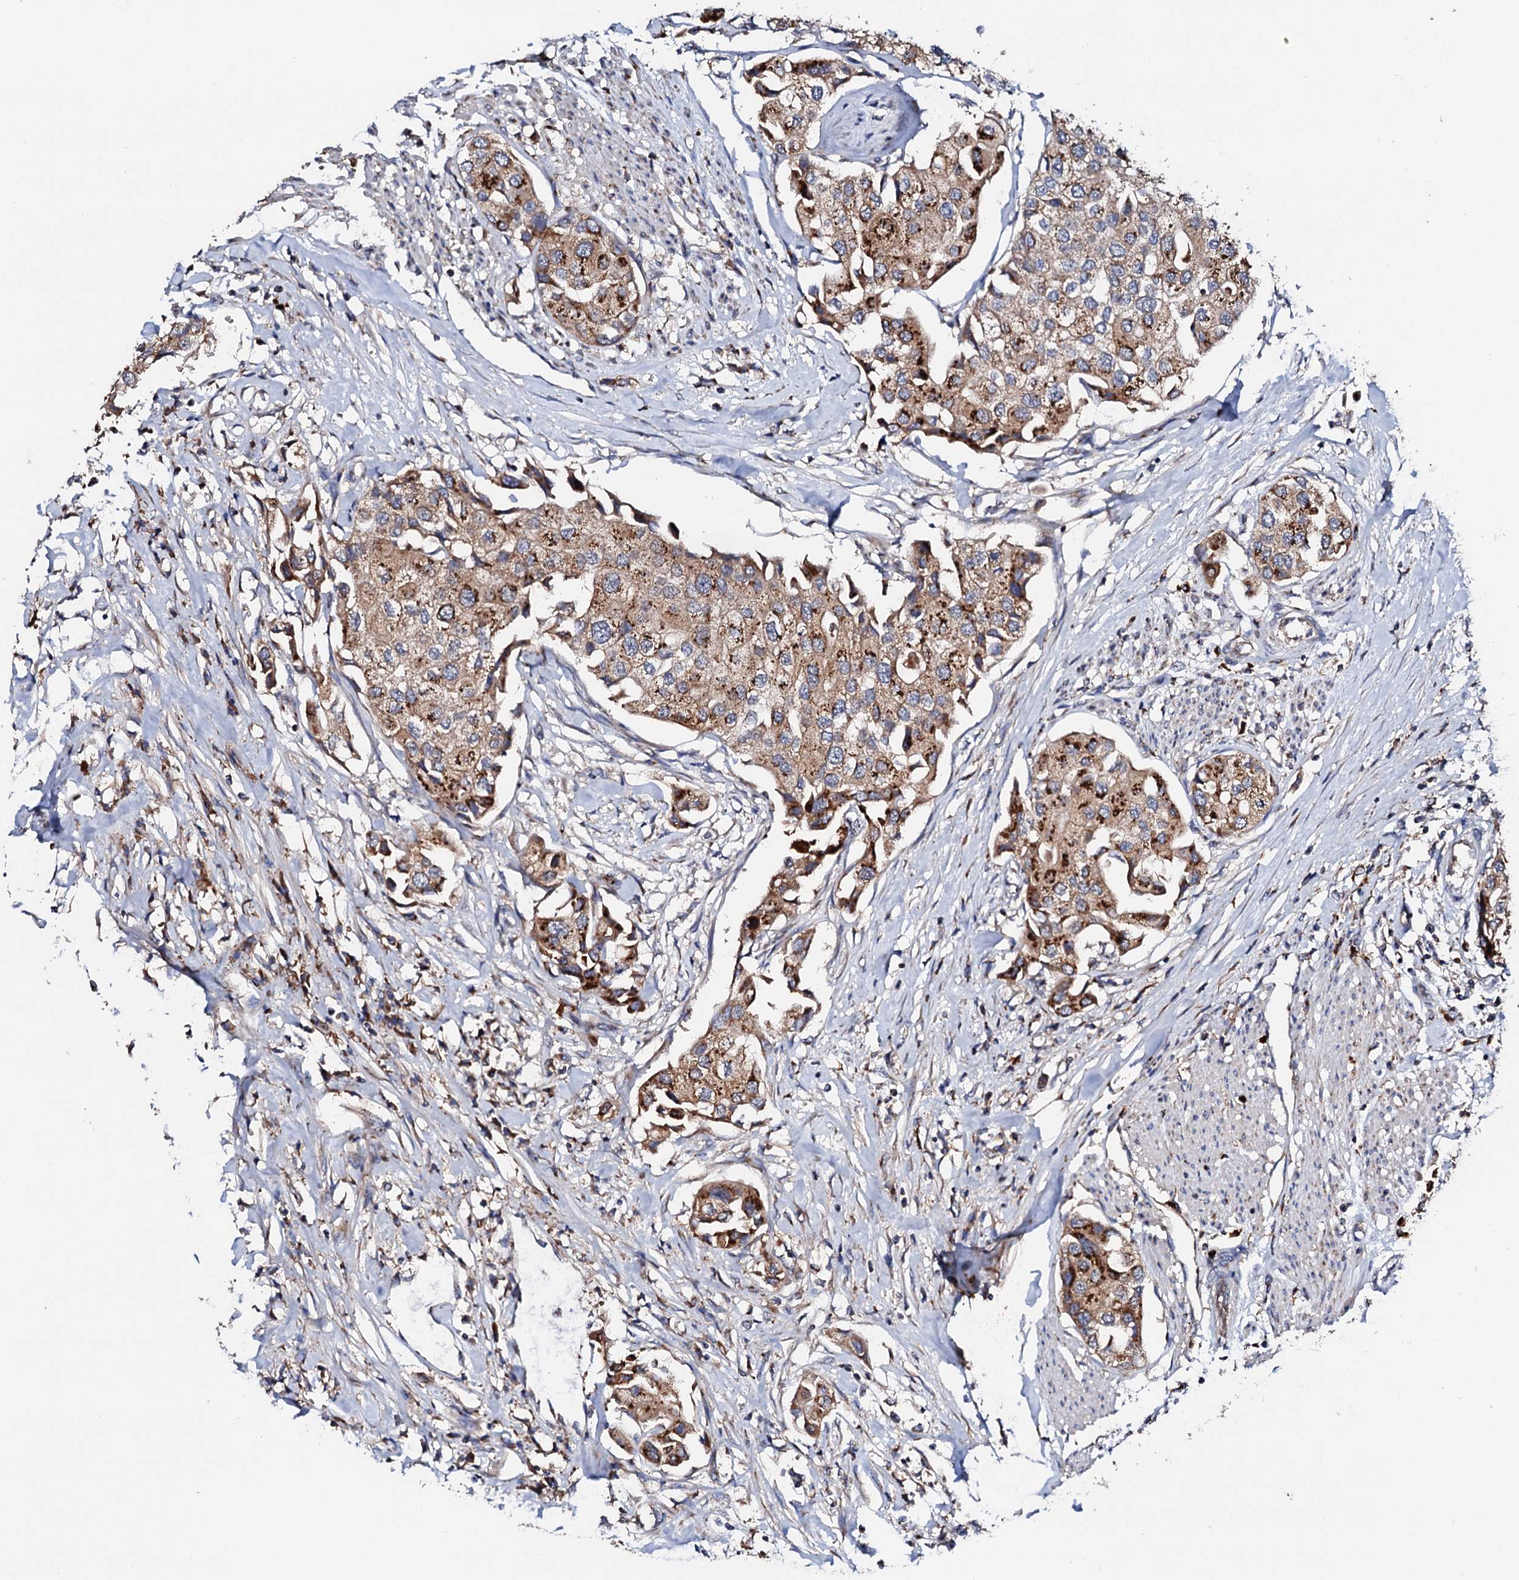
{"staining": {"intensity": "moderate", "quantity": ">75%", "location": "cytoplasmic/membranous"}, "tissue": "urothelial cancer", "cell_type": "Tumor cells", "image_type": "cancer", "snomed": [{"axis": "morphology", "description": "Urothelial carcinoma, High grade"}, {"axis": "topography", "description": "Urinary bladder"}], "caption": "Urothelial cancer tissue displays moderate cytoplasmic/membranous positivity in approximately >75% of tumor cells", "gene": "ST3GAL1", "patient": {"sex": "male", "age": 64}}